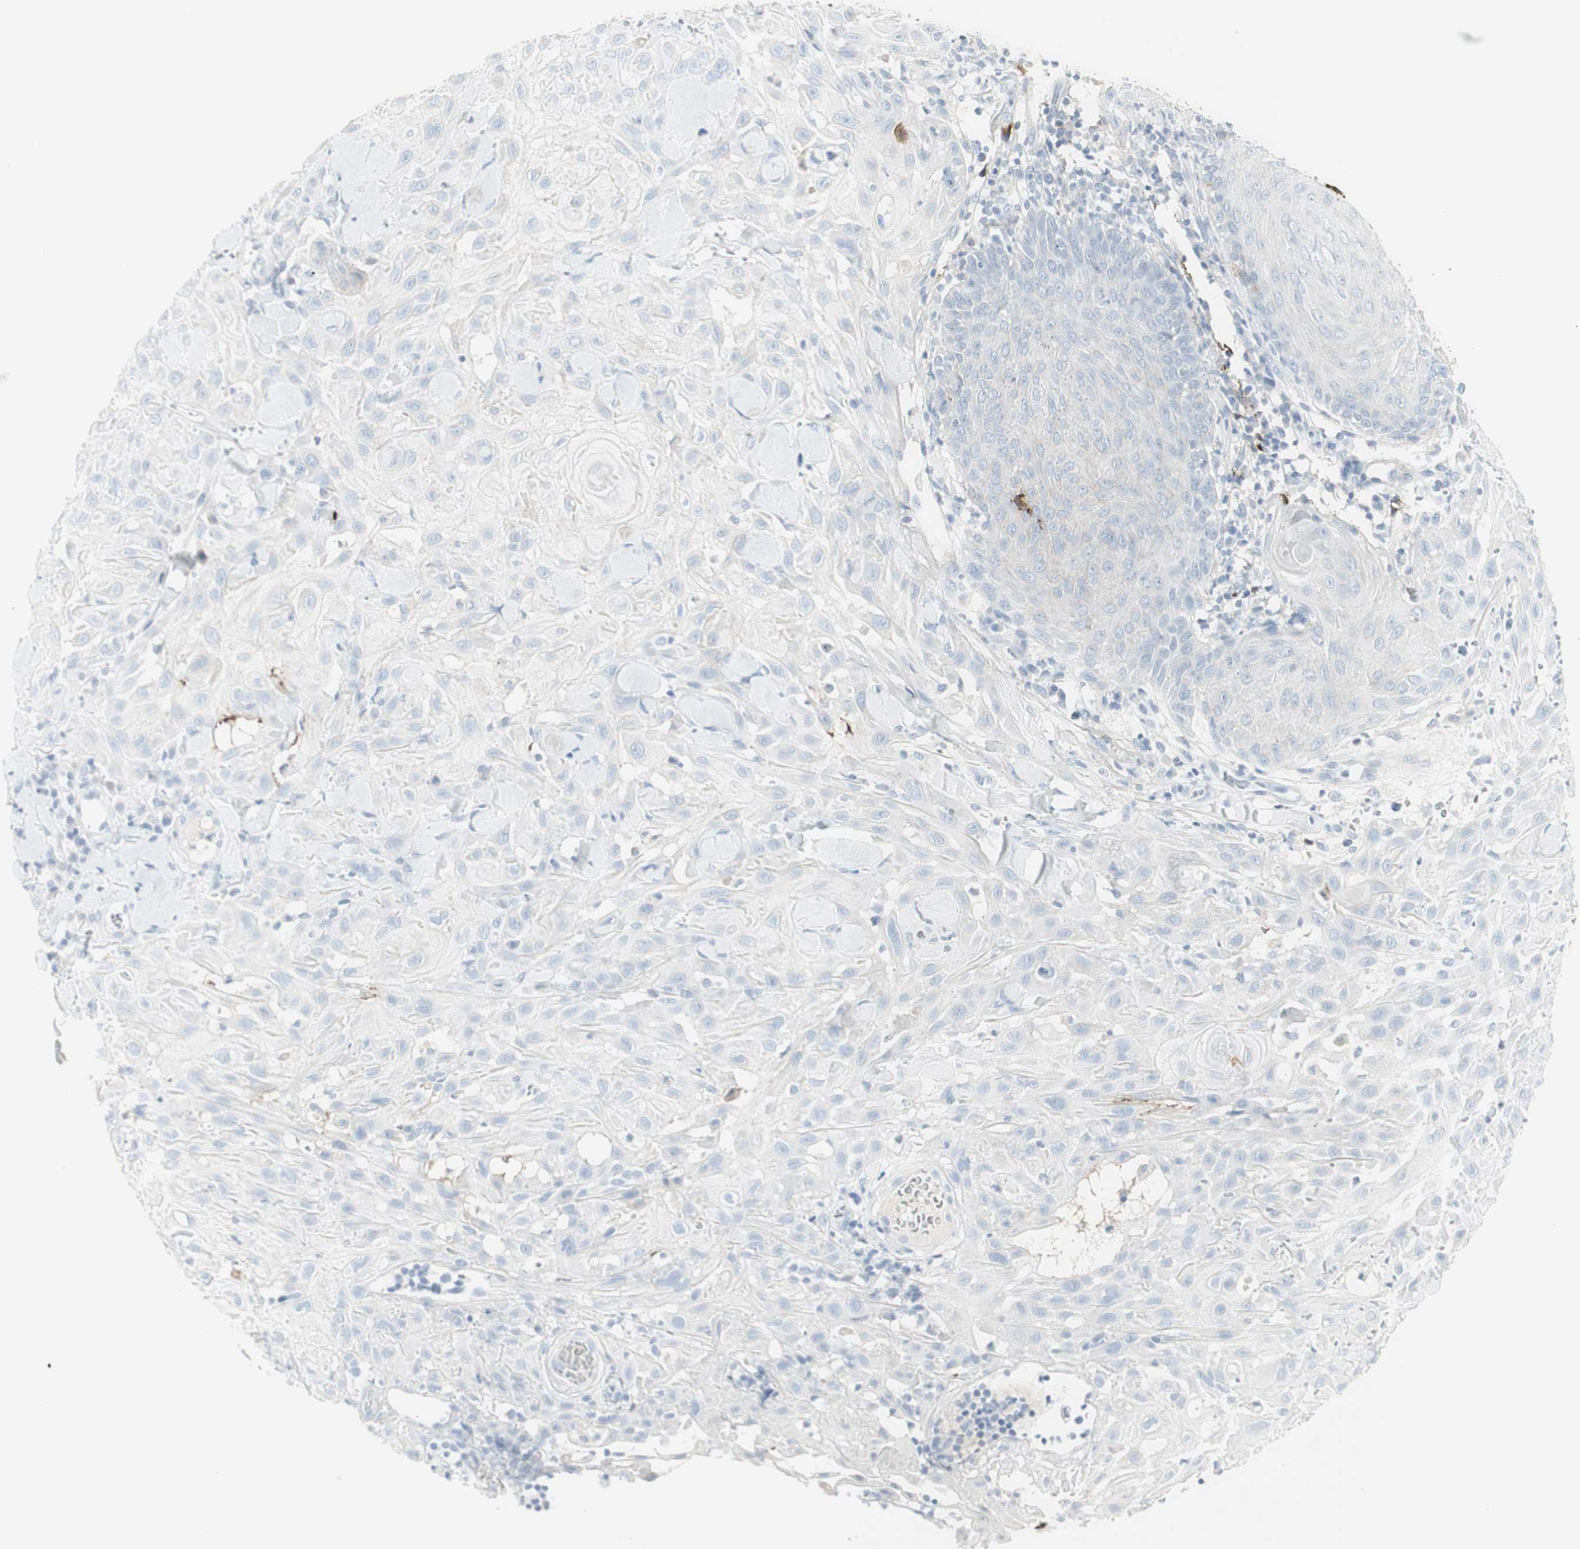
{"staining": {"intensity": "negative", "quantity": "none", "location": "none"}, "tissue": "skin cancer", "cell_type": "Tumor cells", "image_type": "cancer", "snomed": [{"axis": "morphology", "description": "Squamous cell carcinoma, NOS"}, {"axis": "topography", "description": "Skin"}], "caption": "The photomicrograph shows no significant positivity in tumor cells of skin squamous cell carcinoma.", "gene": "MDK", "patient": {"sex": "male", "age": 24}}